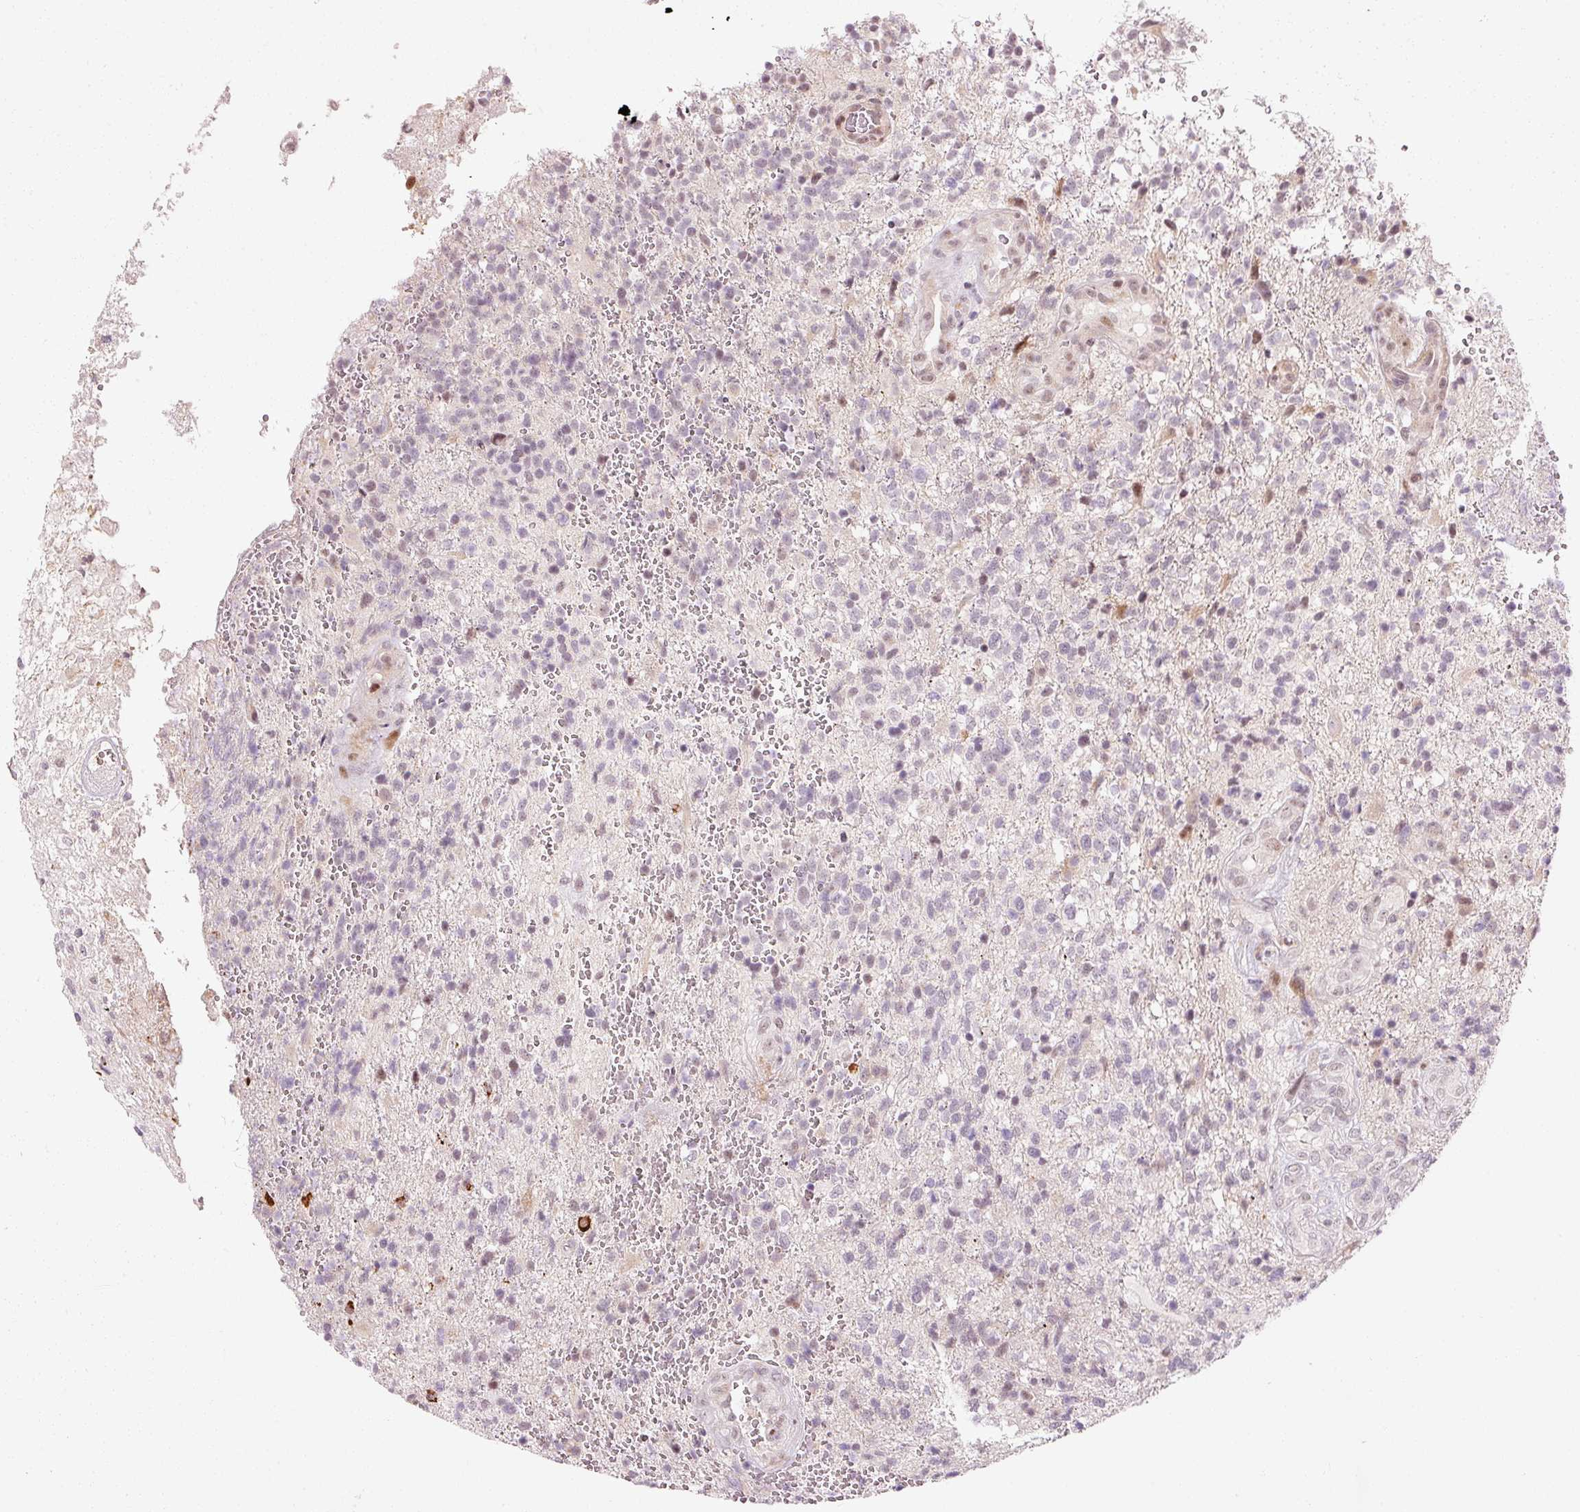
{"staining": {"intensity": "negative", "quantity": "none", "location": "none"}, "tissue": "glioma", "cell_type": "Tumor cells", "image_type": "cancer", "snomed": [{"axis": "morphology", "description": "Glioma, malignant, High grade"}, {"axis": "topography", "description": "Brain"}], "caption": "Immunohistochemistry photomicrograph of human malignant high-grade glioma stained for a protein (brown), which reveals no positivity in tumor cells. (Immunohistochemistry (ihc), brightfield microscopy, high magnification).", "gene": "ANKRD20A1", "patient": {"sex": "male", "age": 56}}